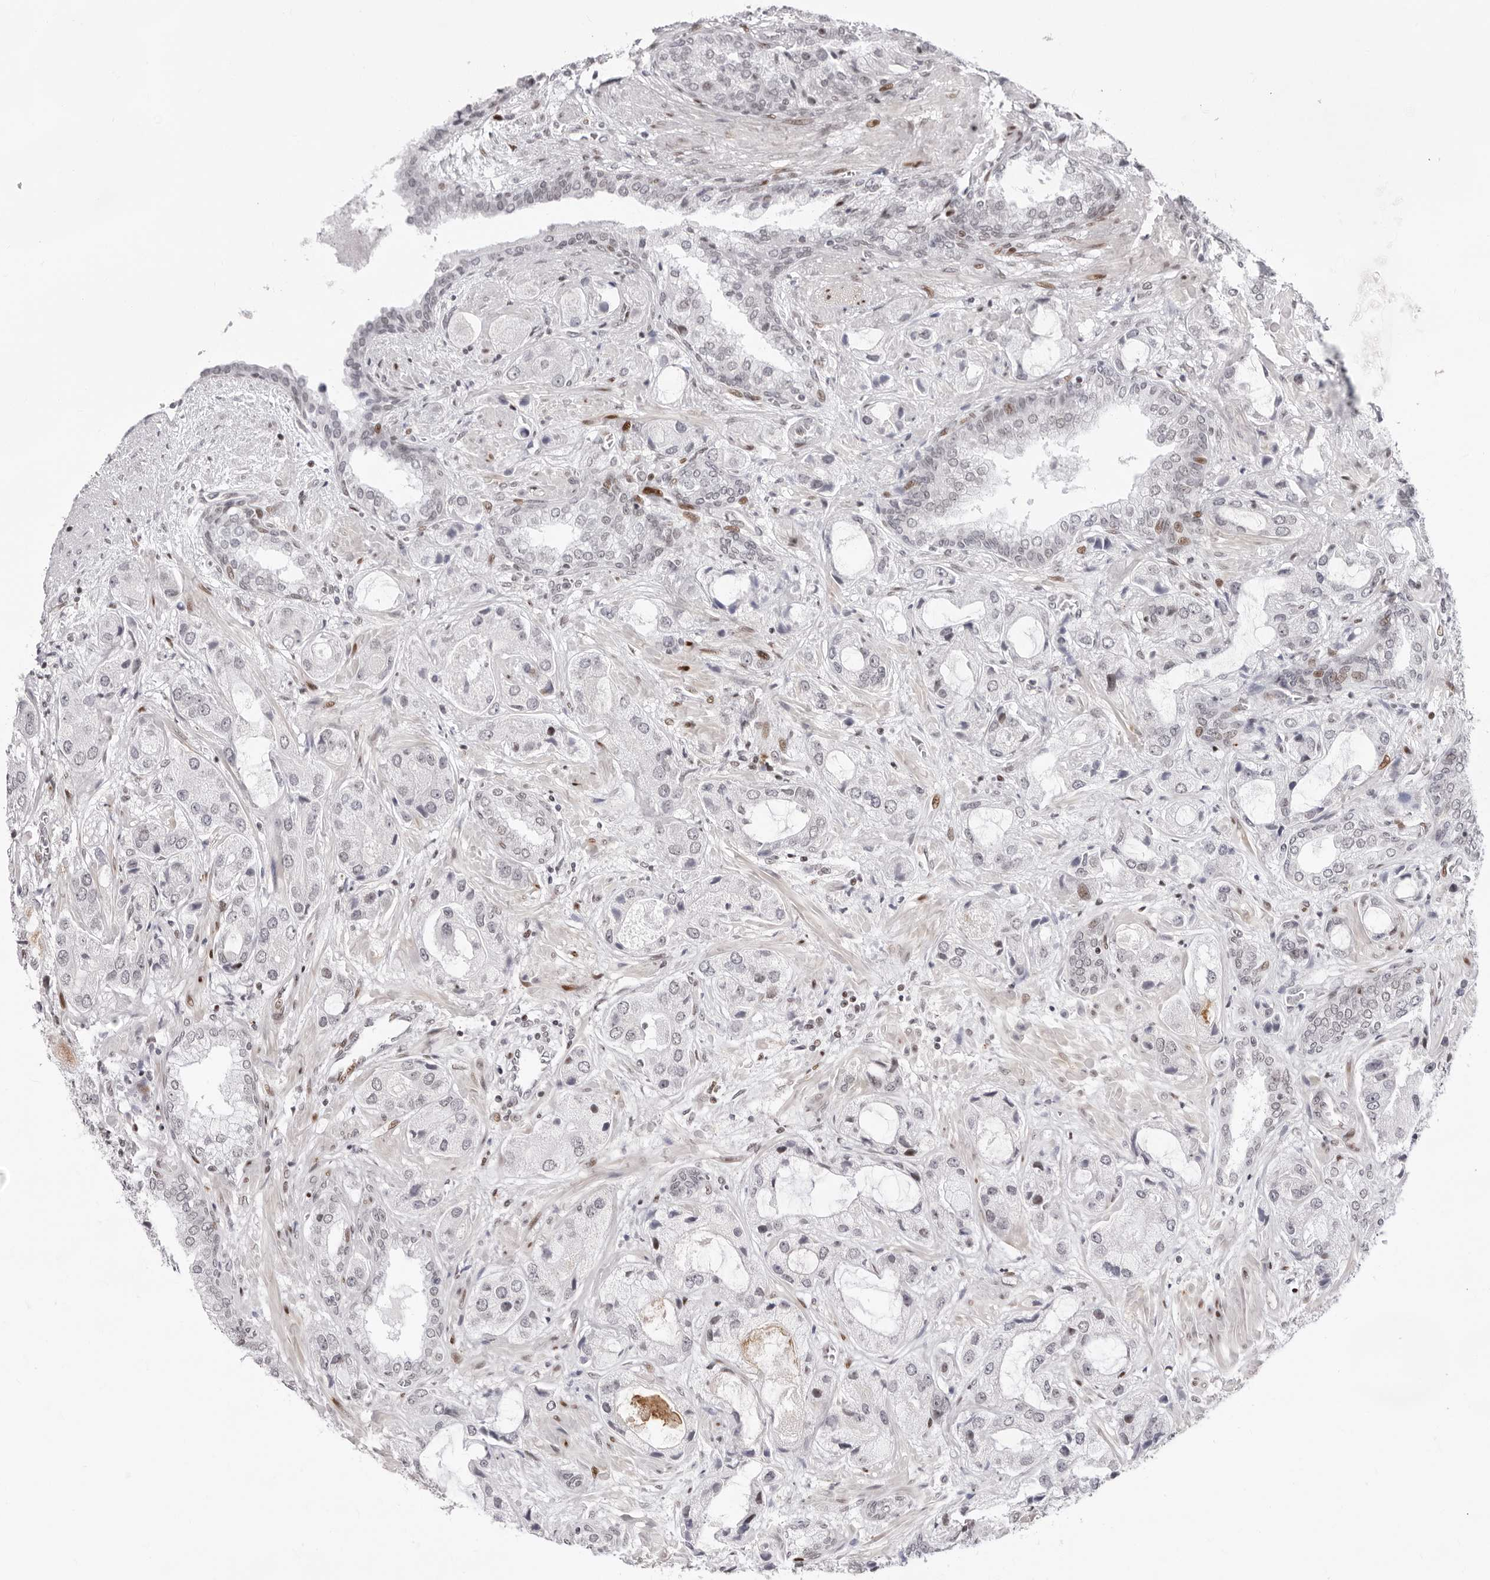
{"staining": {"intensity": "negative", "quantity": "none", "location": "none"}, "tissue": "prostate cancer", "cell_type": "Tumor cells", "image_type": "cancer", "snomed": [{"axis": "morphology", "description": "Normal tissue, NOS"}, {"axis": "morphology", "description": "Adenocarcinoma, High grade"}, {"axis": "topography", "description": "Prostate"}, {"axis": "topography", "description": "Peripheral nerve tissue"}], "caption": "Immunohistochemical staining of prostate cancer reveals no significant staining in tumor cells.", "gene": "NTPCR", "patient": {"sex": "male", "age": 59}}